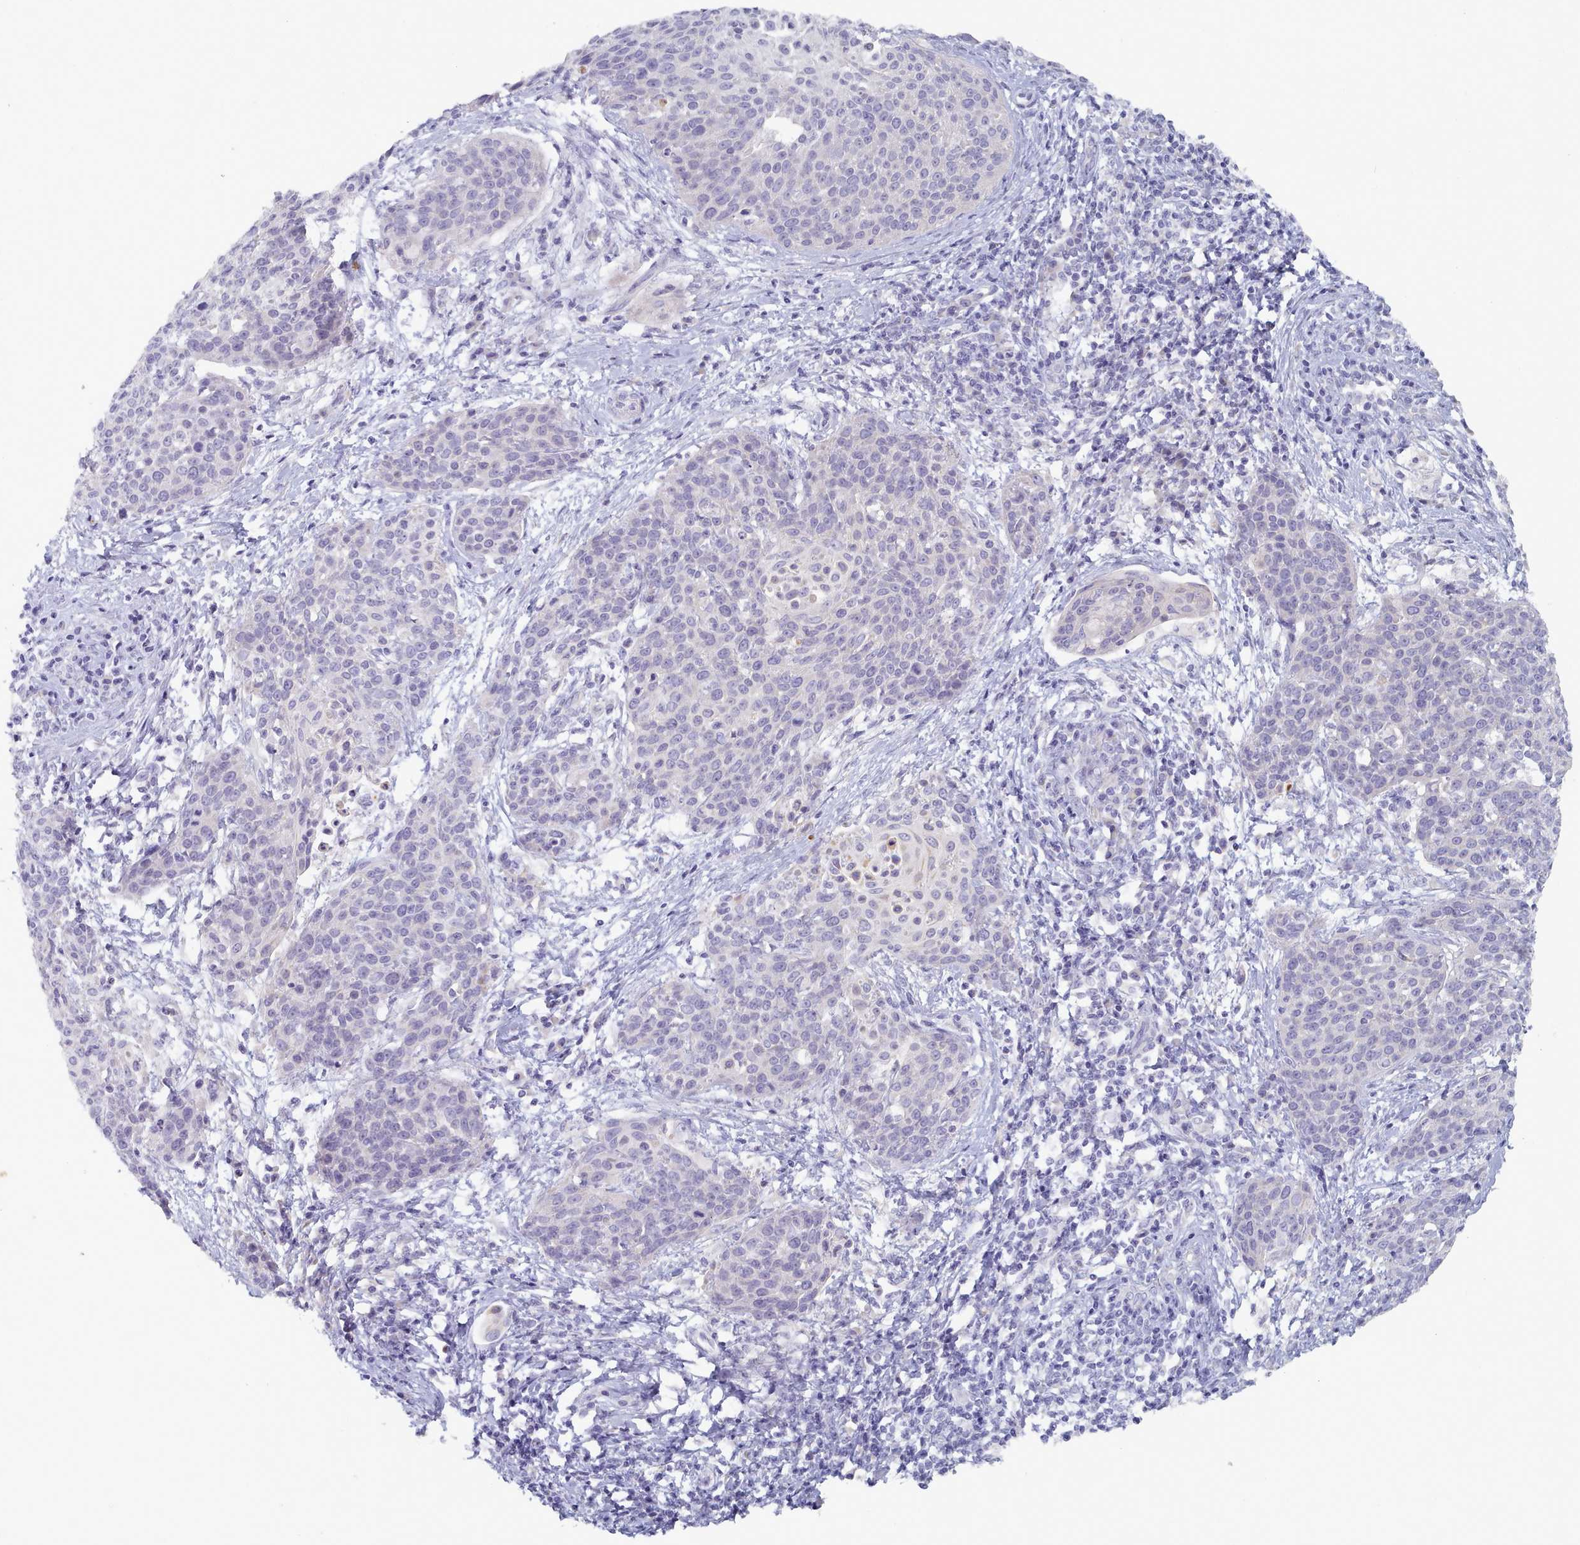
{"staining": {"intensity": "negative", "quantity": "none", "location": "none"}, "tissue": "cervical cancer", "cell_type": "Tumor cells", "image_type": "cancer", "snomed": [{"axis": "morphology", "description": "Squamous cell carcinoma, NOS"}, {"axis": "topography", "description": "Cervix"}], "caption": "Immunohistochemical staining of cervical squamous cell carcinoma exhibits no significant positivity in tumor cells.", "gene": "TYW1B", "patient": {"sex": "female", "age": 38}}